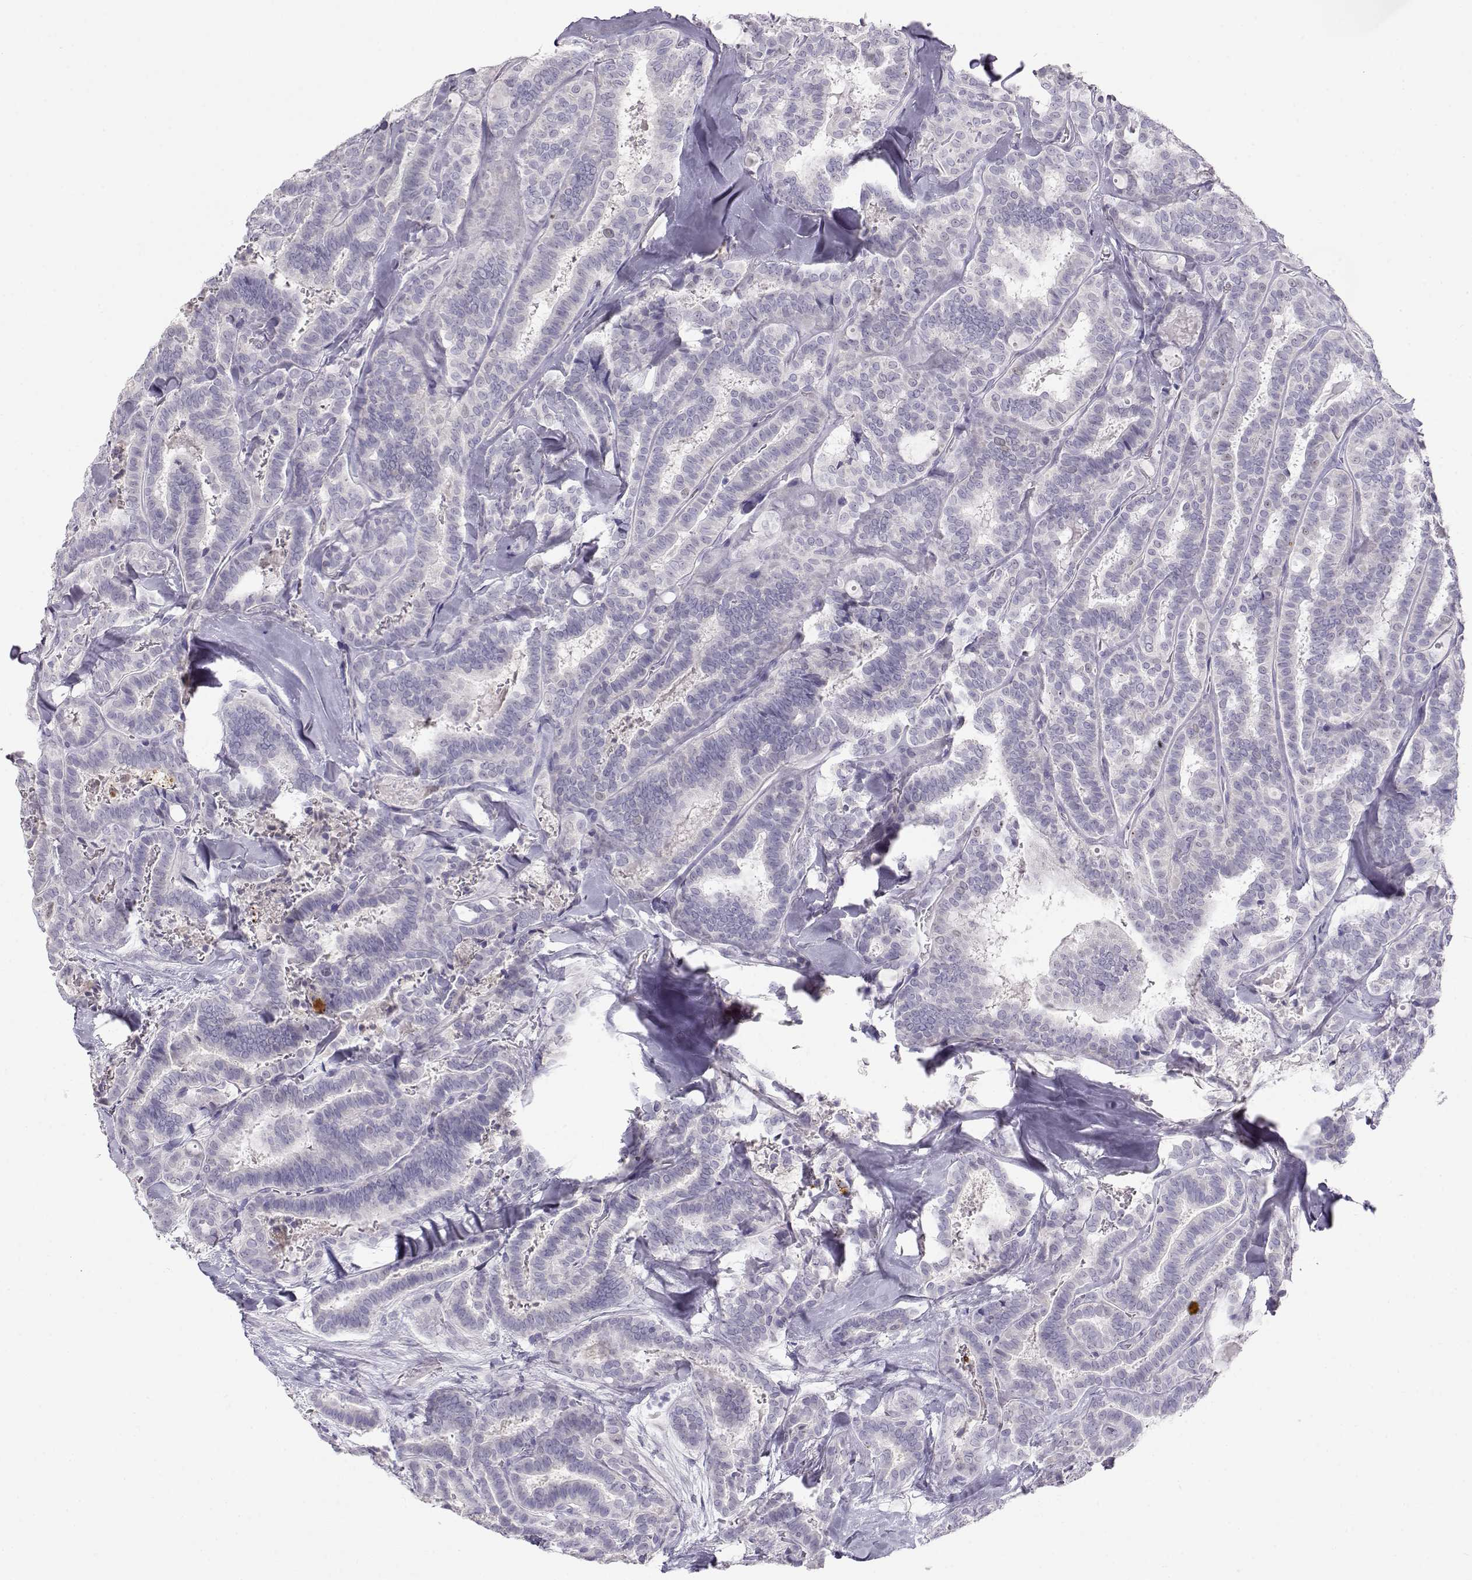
{"staining": {"intensity": "negative", "quantity": "none", "location": "none"}, "tissue": "thyroid cancer", "cell_type": "Tumor cells", "image_type": "cancer", "snomed": [{"axis": "morphology", "description": "Papillary adenocarcinoma, NOS"}, {"axis": "topography", "description": "Thyroid gland"}], "caption": "Immunohistochemical staining of papillary adenocarcinoma (thyroid) exhibits no significant staining in tumor cells. (DAB immunohistochemistry visualized using brightfield microscopy, high magnification).", "gene": "OPN5", "patient": {"sex": "female", "age": 39}}